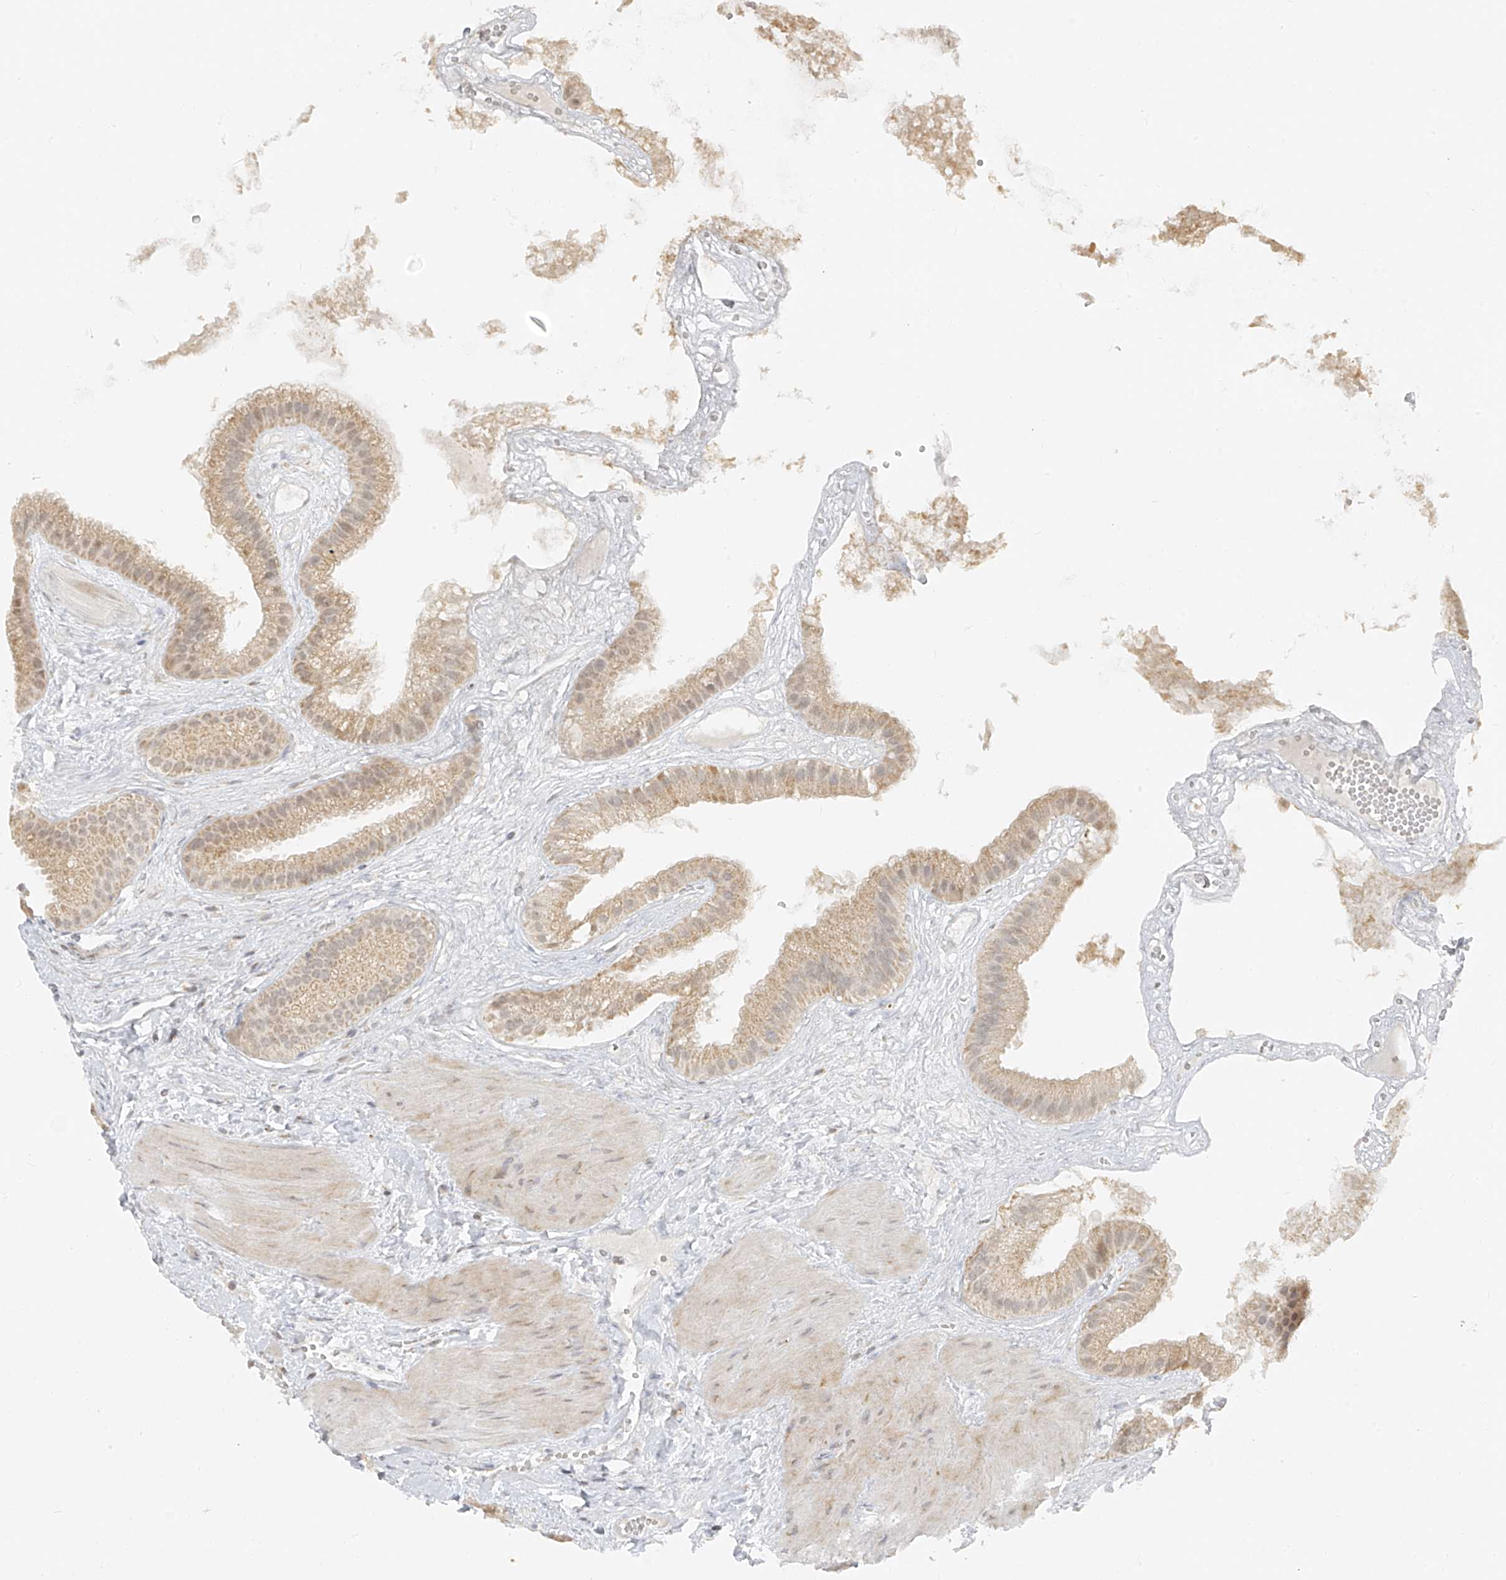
{"staining": {"intensity": "moderate", "quantity": "25%-75%", "location": "cytoplasmic/membranous"}, "tissue": "gallbladder", "cell_type": "Glandular cells", "image_type": "normal", "snomed": [{"axis": "morphology", "description": "Normal tissue, NOS"}, {"axis": "topography", "description": "Gallbladder"}], "caption": "Brown immunohistochemical staining in benign gallbladder reveals moderate cytoplasmic/membranous expression in about 25%-75% of glandular cells. (DAB (3,3'-diaminobenzidine) = brown stain, brightfield microscopy at high magnification).", "gene": "DYRK1B", "patient": {"sex": "male", "age": 55}}